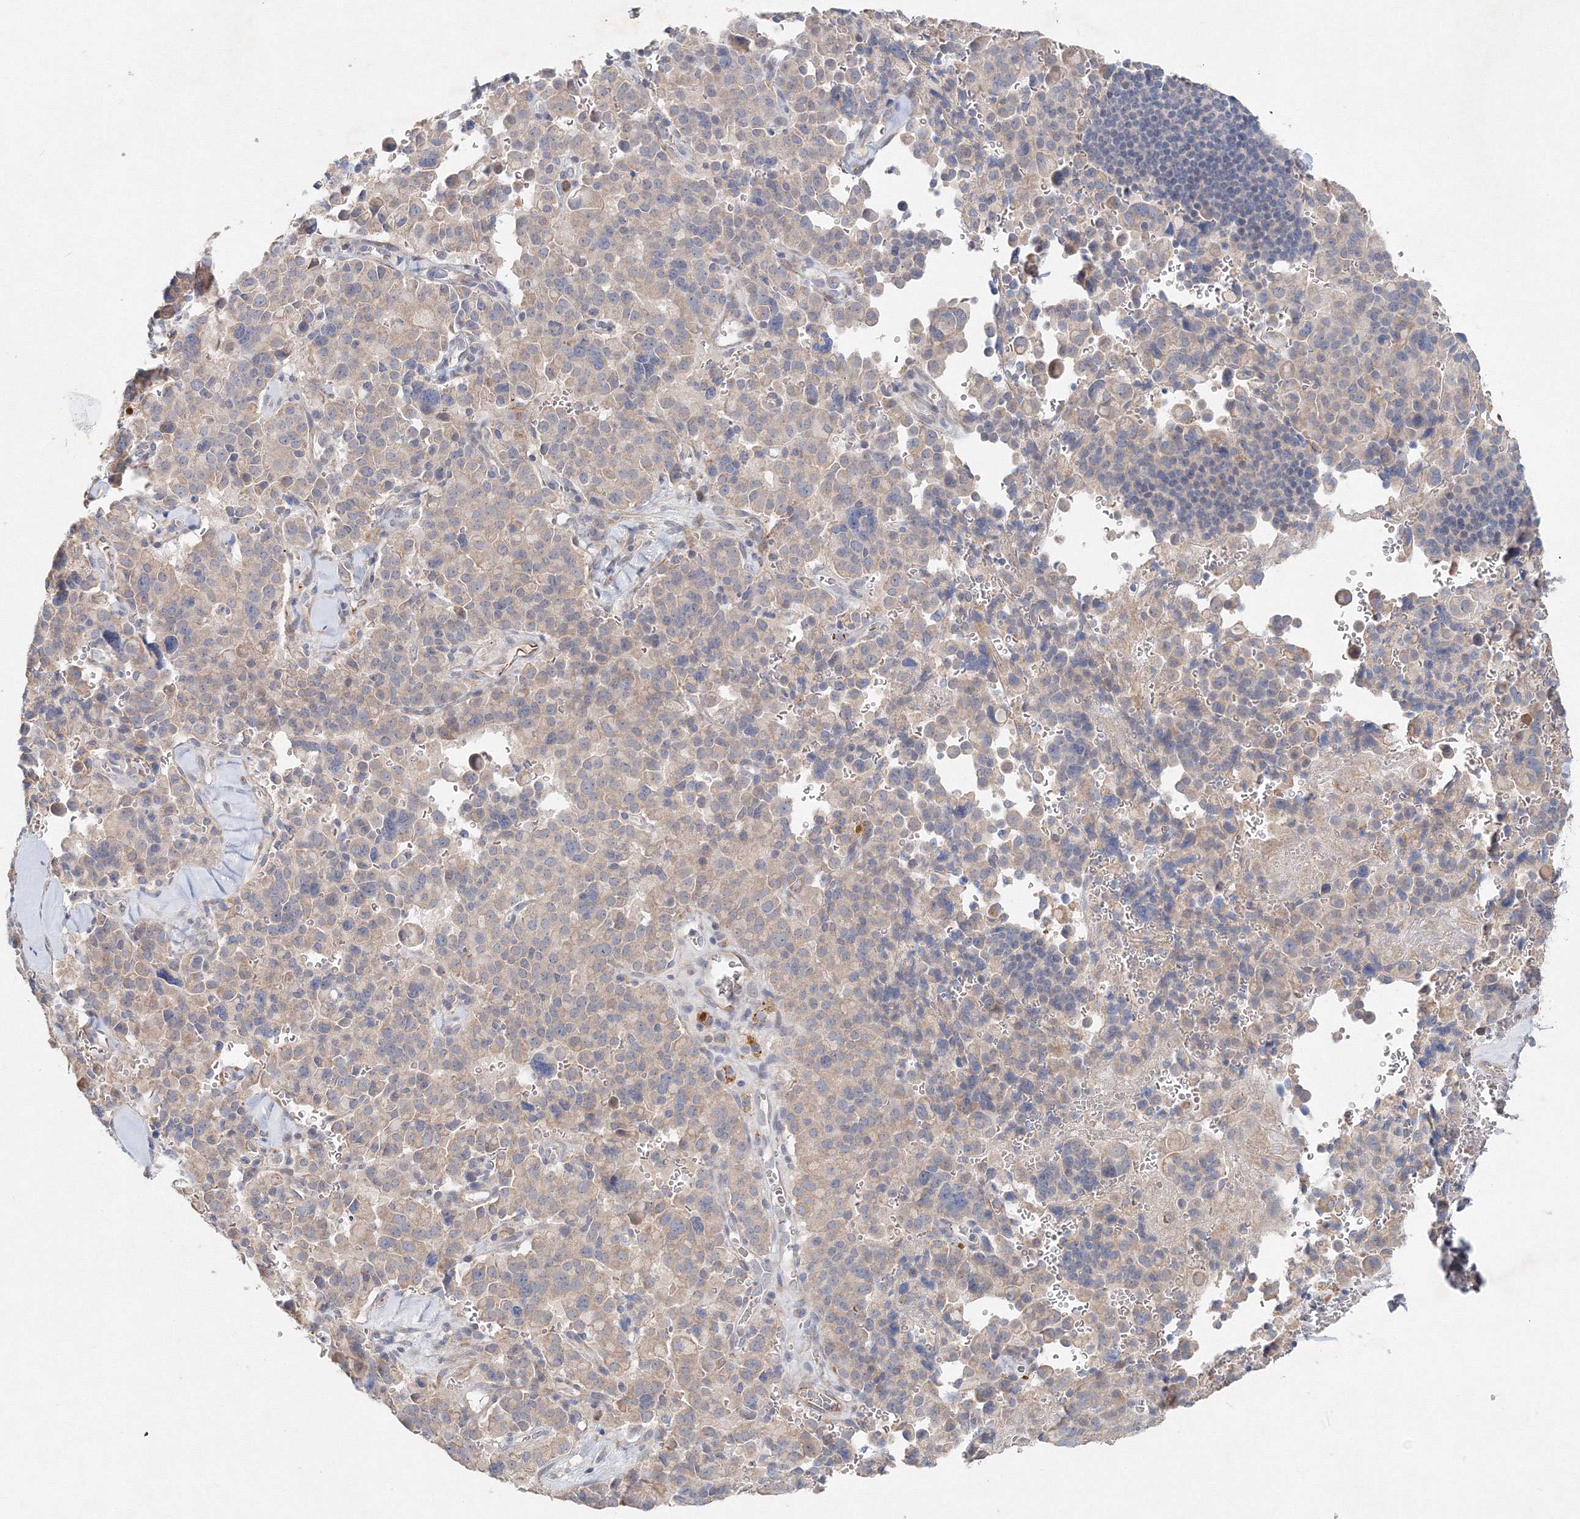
{"staining": {"intensity": "weak", "quantity": ">75%", "location": "cytoplasmic/membranous"}, "tissue": "pancreatic cancer", "cell_type": "Tumor cells", "image_type": "cancer", "snomed": [{"axis": "morphology", "description": "Adenocarcinoma, NOS"}, {"axis": "topography", "description": "Pancreas"}], "caption": "The histopathology image demonstrates immunohistochemical staining of pancreatic adenocarcinoma. There is weak cytoplasmic/membranous expression is present in about >75% of tumor cells.", "gene": "WDR49", "patient": {"sex": "male", "age": 65}}